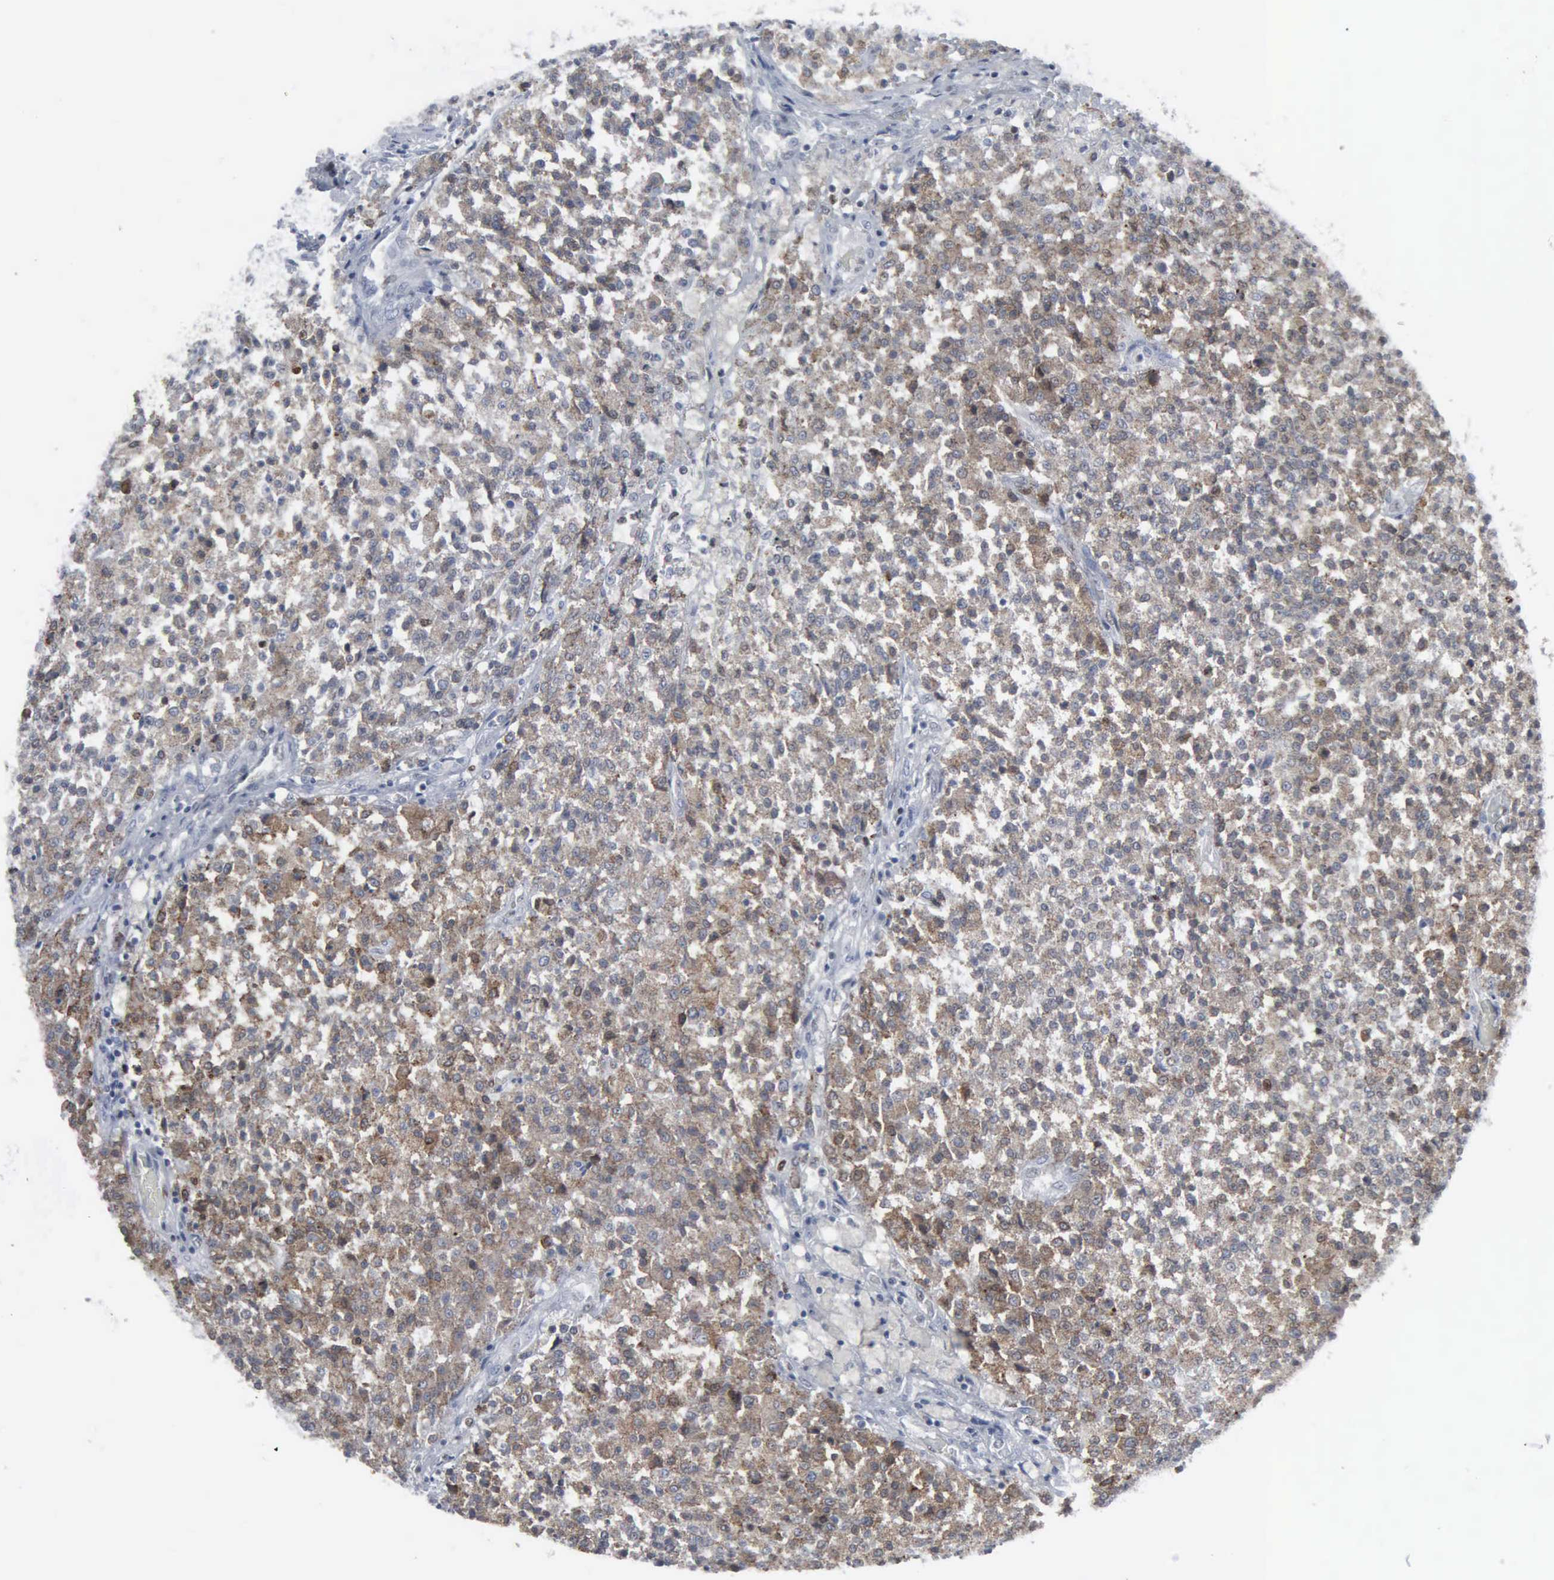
{"staining": {"intensity": "moderate", "quantity": ">75%", "location": "cytoplasmic/membranous"}, "tissue": "testis cancer", "cell_type": "Tumor cells", "image_type": "cancer", "snomed": [{"axis": "morphology", "description": "Seminoma, NOS"}, {"axis": "topography", "description": "Testis"}], "caption": "A medium amount of moderate cytoplasmic/membranous expression is appreciated in about >75% of tumor cells in seminoma (testis) tissue.", "gene": "CCND3", "patient": {"sex": "male", "age": 59}}